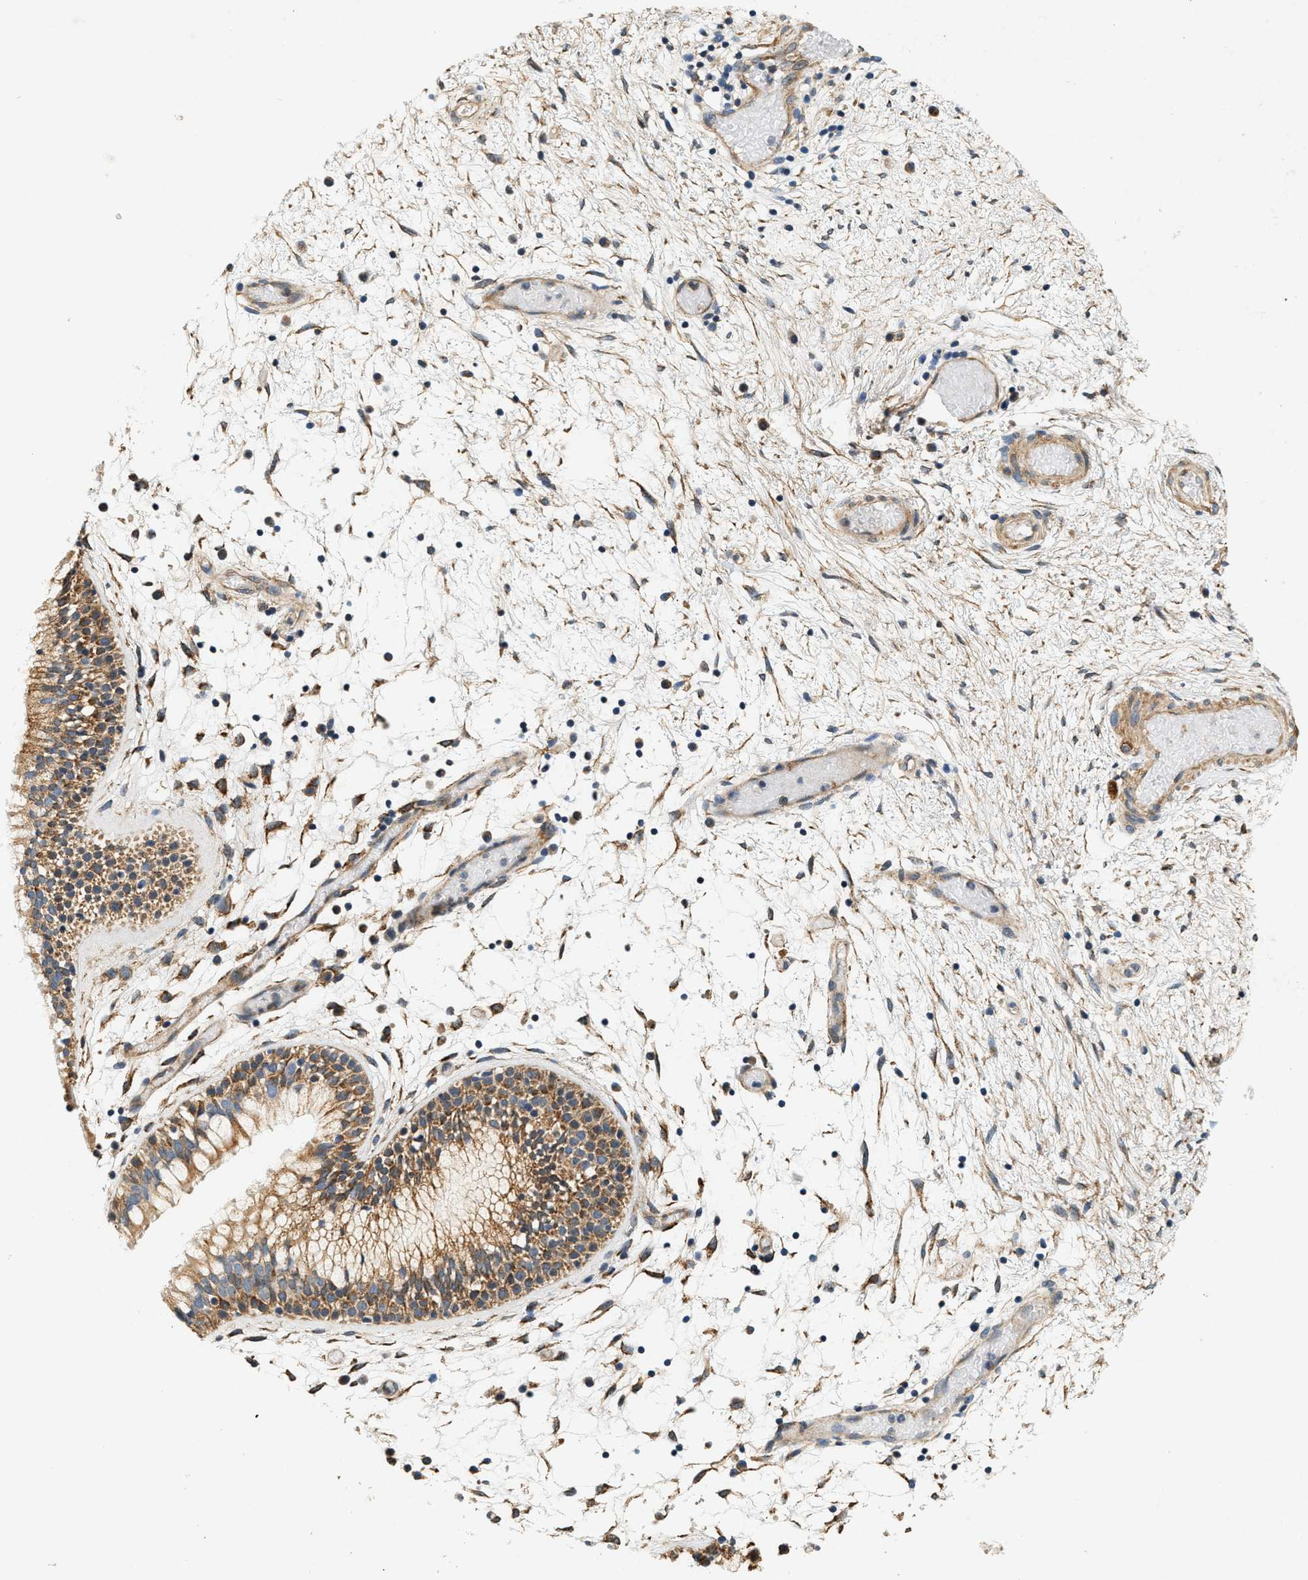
{"staining": {"intensity": "moderate", "quantity": ">75%", "location": "cytoplasmic/membranous"}, "tissue": "nasopharynx", "cell_type": "Respiratory epithelial cells", "image_type": "normal", "snomed": [{"axis": "morphology", "description": "Normal tissue, NOS"}, {"axis": "morphology", "description": "Inflammation, NOS"}, {"axis": "topography", "description": "Nasopharynx"}], "caption": "Nasopharynx stained with a brown dye exhibits moderate cytoplasmic/membranous positive expression in about >75% of respiratory epithelial cells.", "gene": "DUSP10", "patient": {"sex": "male", "age": 48}}